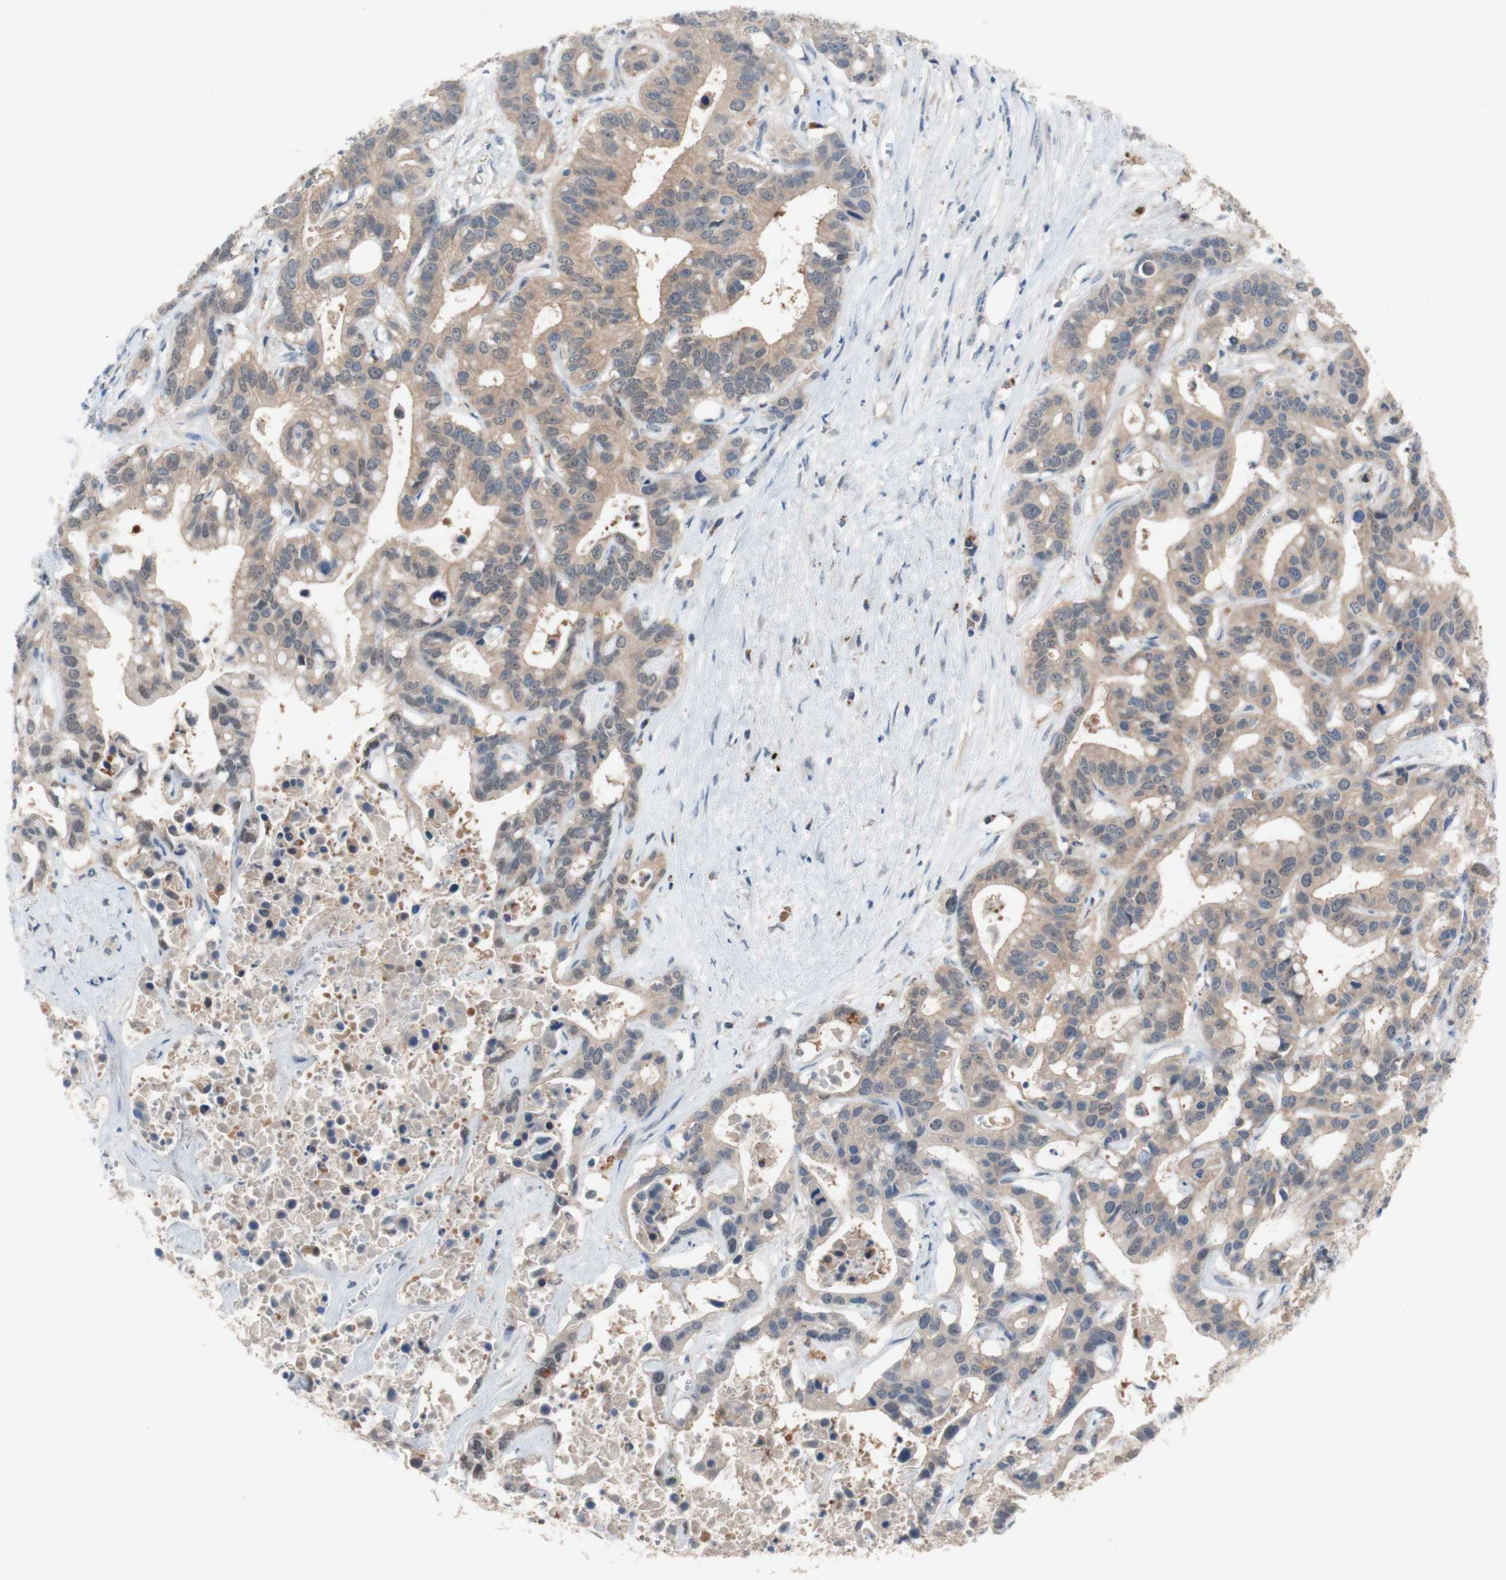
{"staining": {"intensity": "weak", "quantity": ">75%", "location": "cytoplasmic/membranous"}, "tissue": "liver cancer", "cell_type": "Tumor cells", "image_type": "cancer", "snomed": [{"axis": "morphology", "description": "Cholangiocarcinoma"}, {"axis": "topography", "description": "Liver"}], "caption": "This micrograph exhibits immunohistochemistry (IHC) staining of liver cancer, with low weak cytoplasmic/membranous staining in approximately >75% of tumor cells.", "gene": "PEX2", "patient": {"sex": "female", "age": 65}}